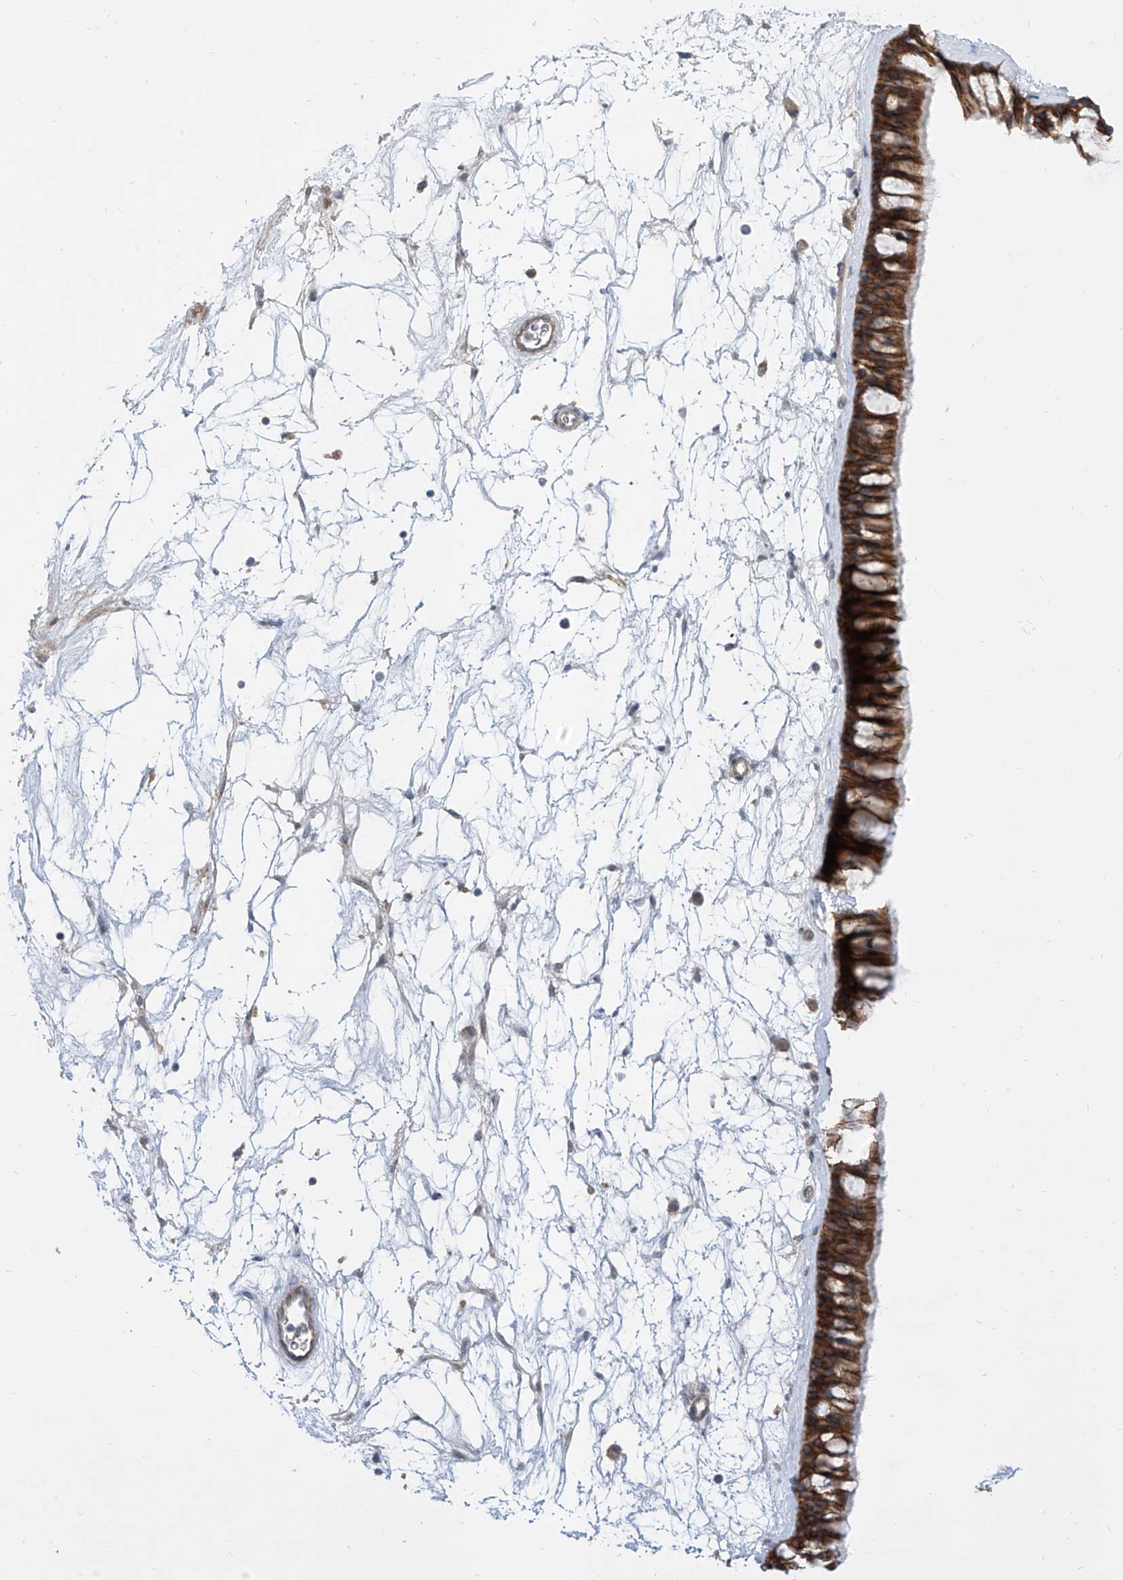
{"staining": {"intensity": "strong", "quantity": ">75%", "location": "cytoplasmic/membranous"}, "tissue": "nasopharynx", "cell_type": "Respiratory epithelial cells", "image_type": "normal", "snomed": [{"axis": "morphology", "description": "Normal tissue, NOS"}, {"axis": "topography", "description": "Nasopharynx"}], "caption": "A histopathology image of human nasopharynx stained for a protein exhibits strong cytoplasmic/membranous brown staining in respiratory epithelial cells. The protein of interest is stained brown, and the nuclei are stained in blue (DAB (3,3'-diaminobenzidine) IHC with brightfield microscopy, high magnification).", "gene": "LRRC1", "patient": {"sex": "male", "age": 64}}